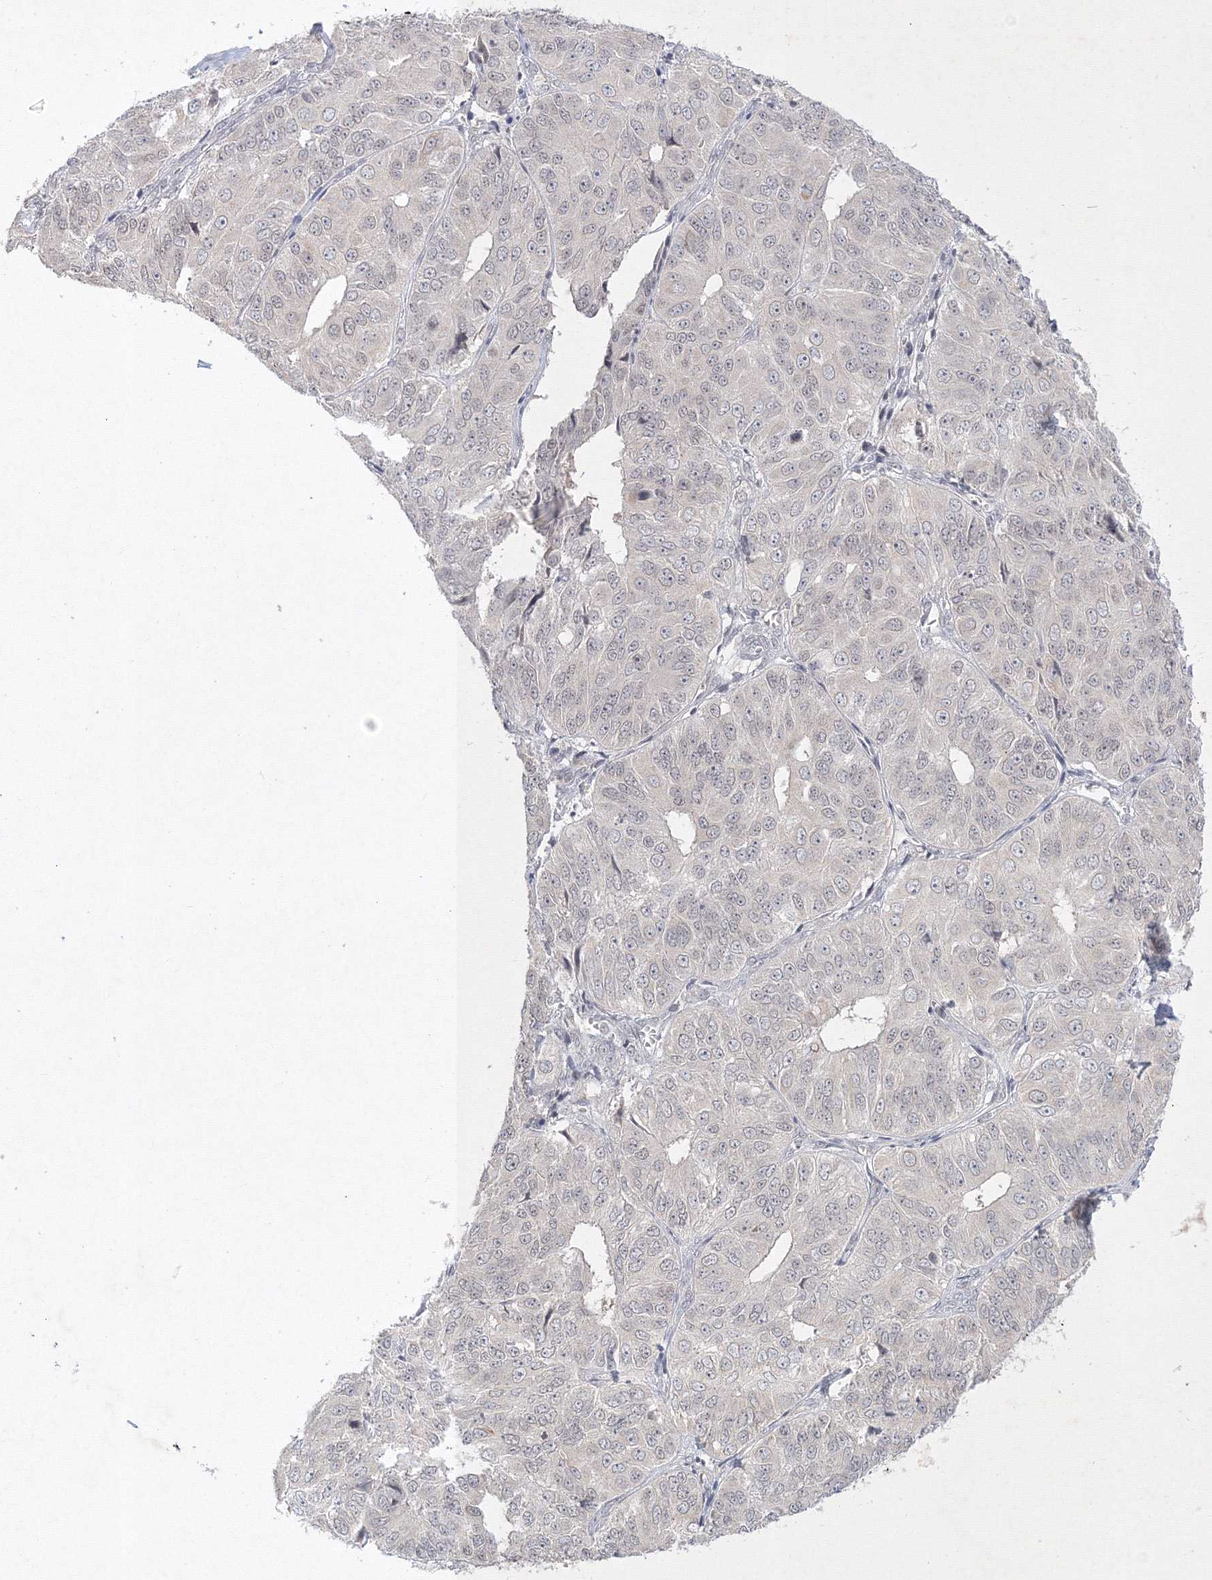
{"staining": {"intensity": "negative", "quantity": "none", "location": "none"}, "tissue": "ovarian cancer", "cell_type": "Tumor cells", "image_type": "cancer", "snomed": [{"axis": "morphology", "description": "Carcinoma, endometroid"}, {"axis": "topography", "description": "Ovary"}], "caption": "The immunohistochemistry (IHC) histopathology image has no significant staining in tumor cells of endometroid carcinoma (ovarian) tissue.", "gene": "NXPE3", "patient": {"sex": "female", "age": 51}}